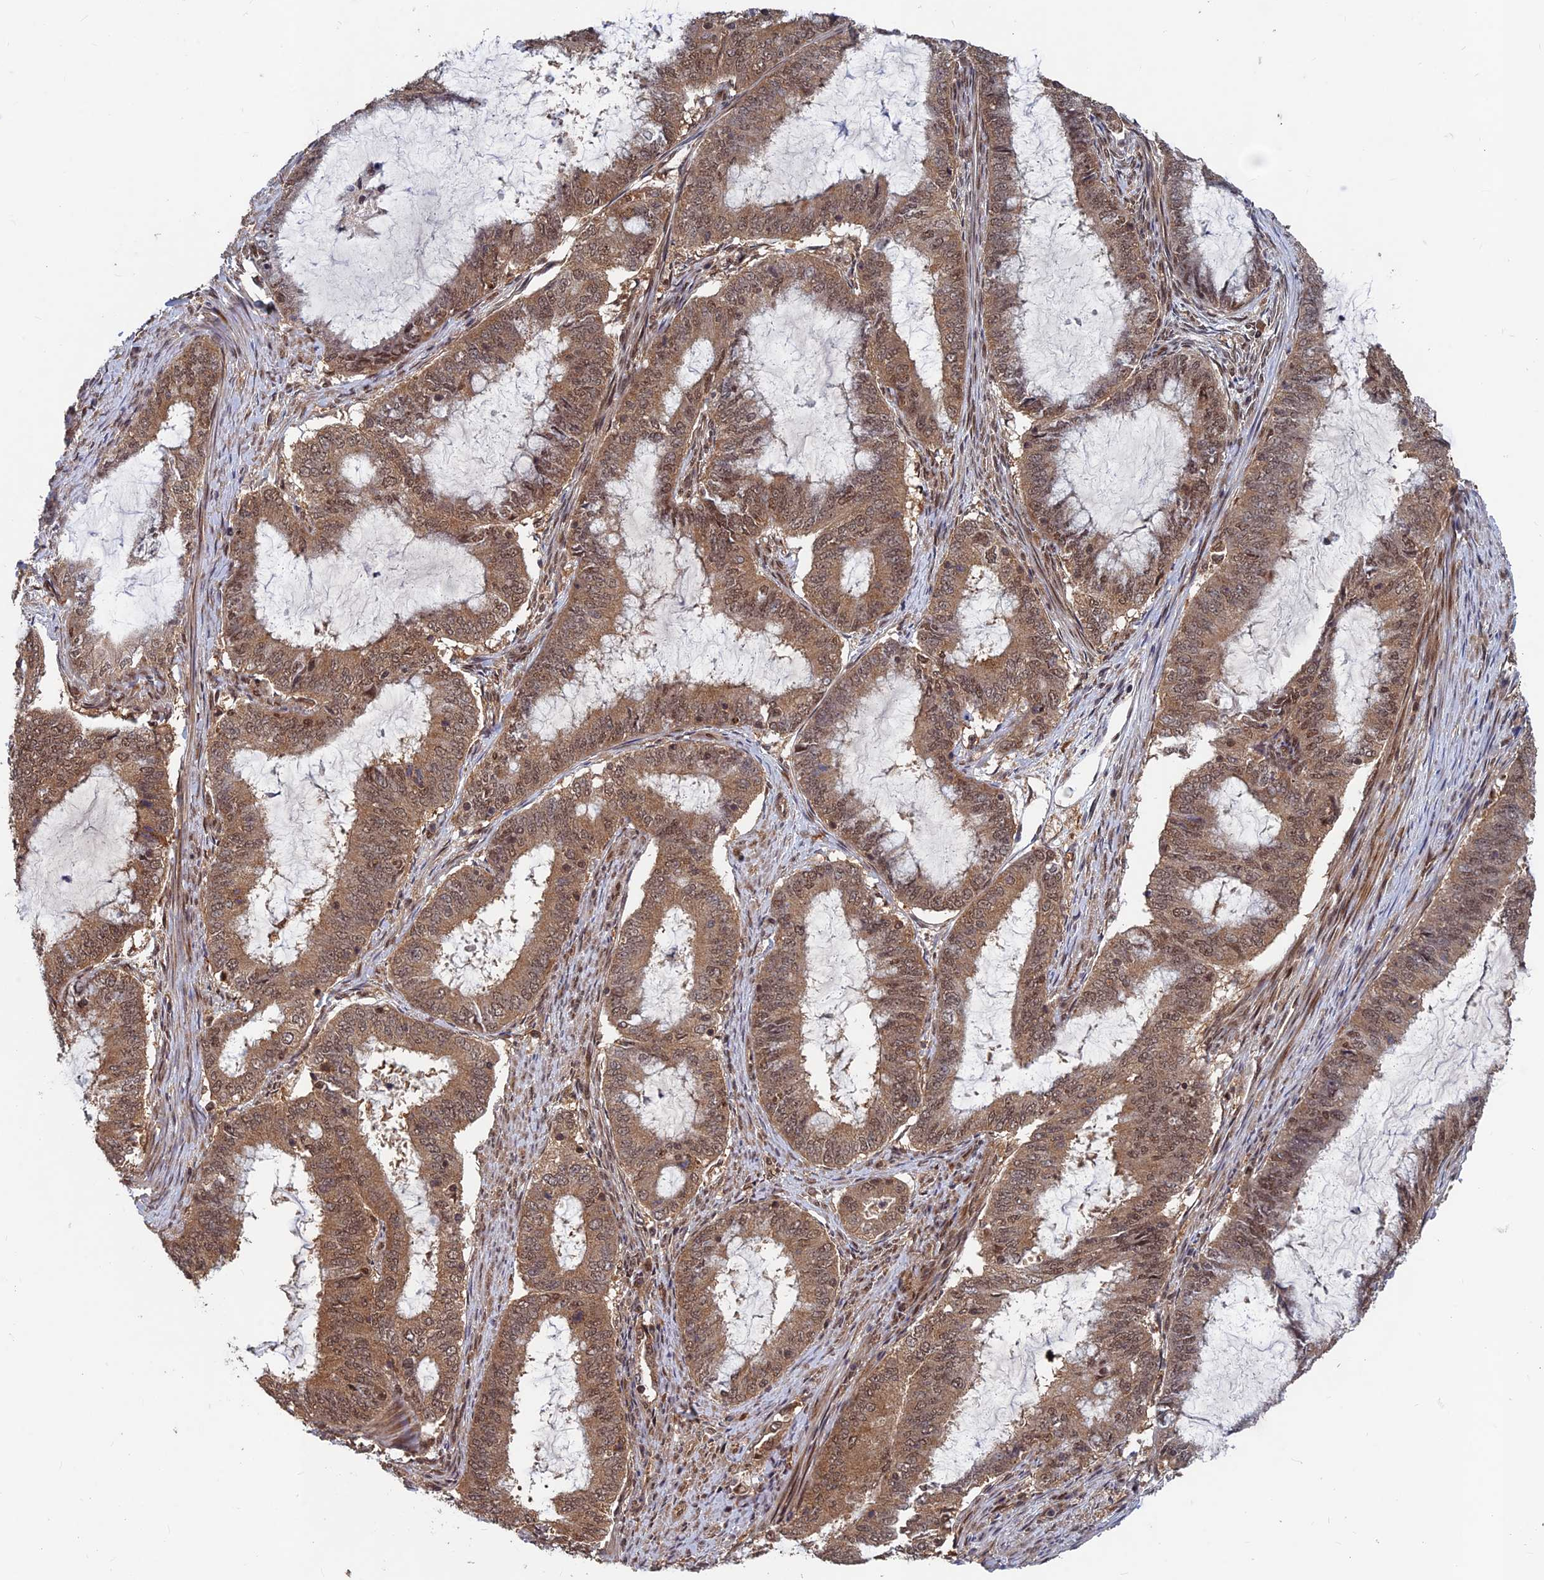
{"staining": {"intensity": "moderate", "quantity": ">75%", "location": "cytoplasmic/membranous,nuclear"}, "tissue": "endometrial cancer", "cell_type": "Tumor cells", "image_type": "cancer", "snomed": [{"axis": "morphology", "description": "Adenocarcinoma, NOS"}, {"axis": "topography", "description": "Endometrium"}], "caption": "A high-resolution image shows immunohistochemistry (IHC) staining of adenocarcinoma (endometrial), which demonstrates moderate cytoplasmic/membranous and nuclear staining in about >75% of tumor cells. The protein of interest is stained brown, and the nuclei are stained in blue (DAB (3,3'-diaminobenzidine) IHC with brightfield microscopy, high magnification).", "gene": "FAM53C", "patient": {"sex": "female", "age": 51}}